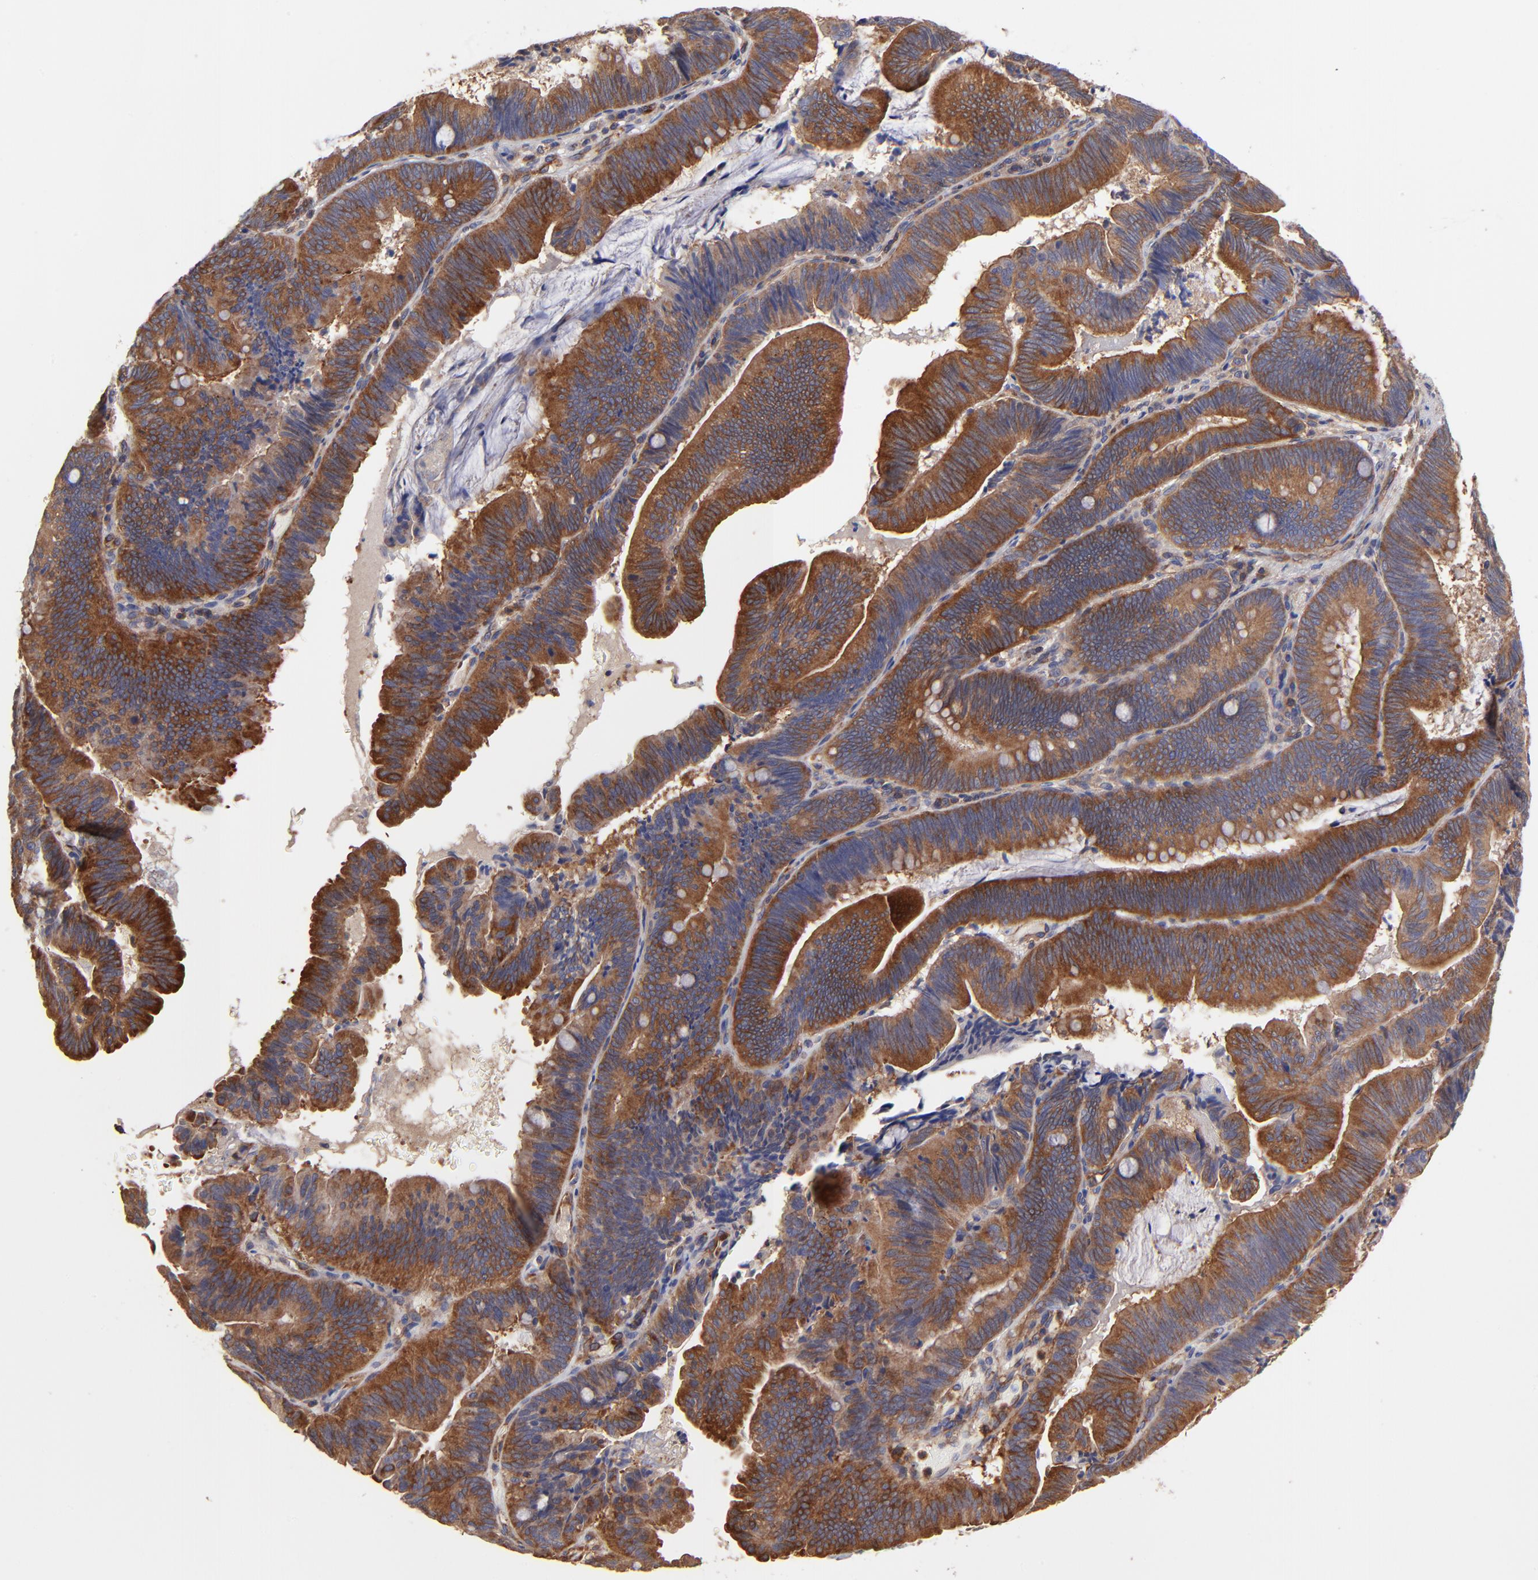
{"staining": {"intensity": "strong", "quantity": ">75%", "location": "cytoplasmic/membranous"}, "tissue": "pancreatic cancer", "cell_type": "Tumor cells", "image_type": "cancer", "snomed": [{"axis": "morphology", "description": "Adenocarcinoma, NOS"}, {"axis": "topography", "description": "Pancreas"}], "caption": "An IHC histopathology image of tumor tissue is shown. Protein staining in brown shows strong cytoplasmic/membranous positivity in pancreatic cancer (adenocarcinoma) within tumor cells. (DAB (3,3'-diaminobenzidine) = brown stain, brightfield microscopy at high magnification).", "gene": "ASB7", "patient": {"sex": "male", "age": 82}}